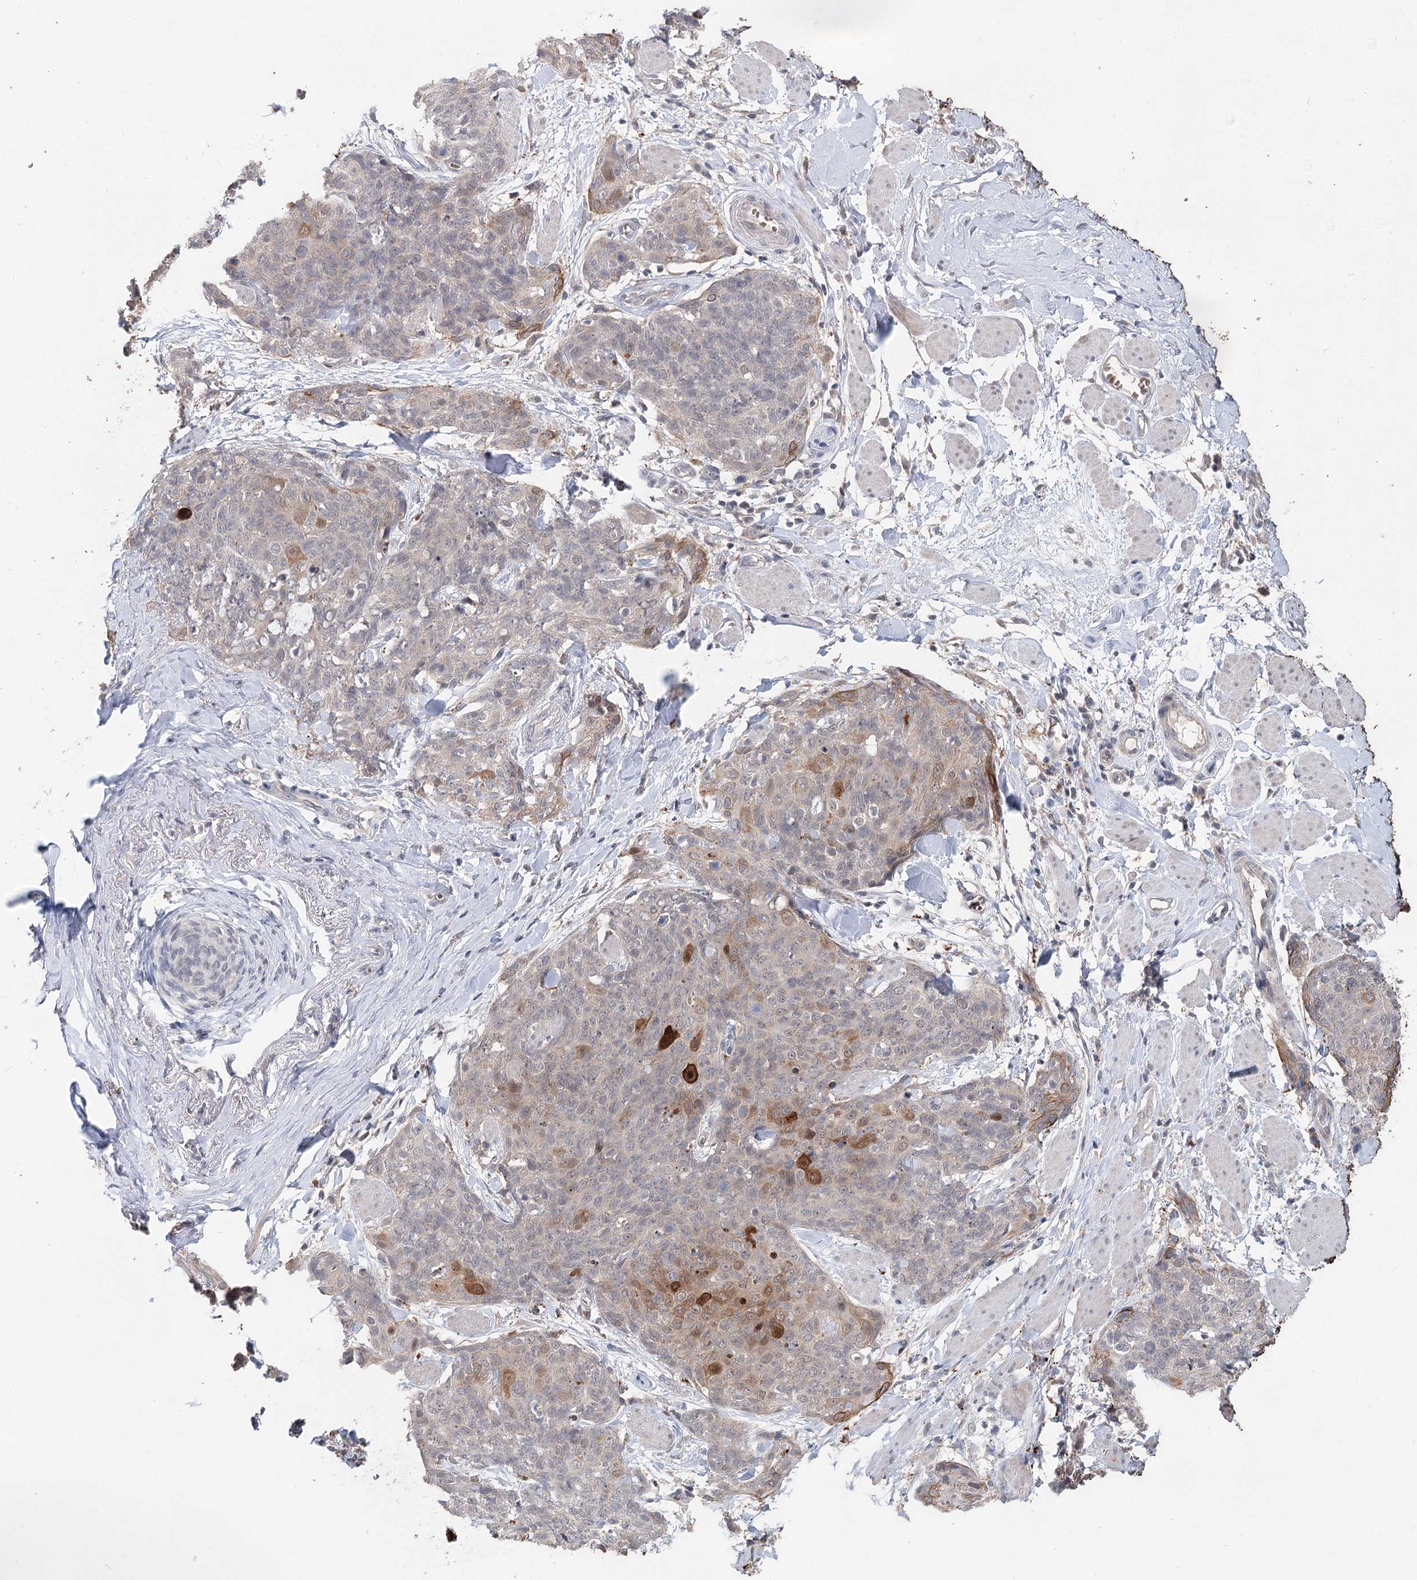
{"staining": {"intensity": "moderate", "quantity": "<25%", "location": "cytoplasmic/membranous"}, "tissue": "skin cancer", "cell_type": "Tumor cells", "image_type": "cancer", "snomed": [{"axis": "morphology", "description": "Squamous cell carcinoma, NOS"}, {"axis": "topography", "description": "Skin"}, {"axis": "topography", "description": "Vulva"}], "caption": "A histopathology image of skin cancer (squamous cell carcinoma) stained for a protein demonstrates moderate cytoplasmic/membranous brown staining in tumor cells. Nuclei are stained in blue.", "gene": "FBXO7", "patient": {"sex": "female", "age": 85}}